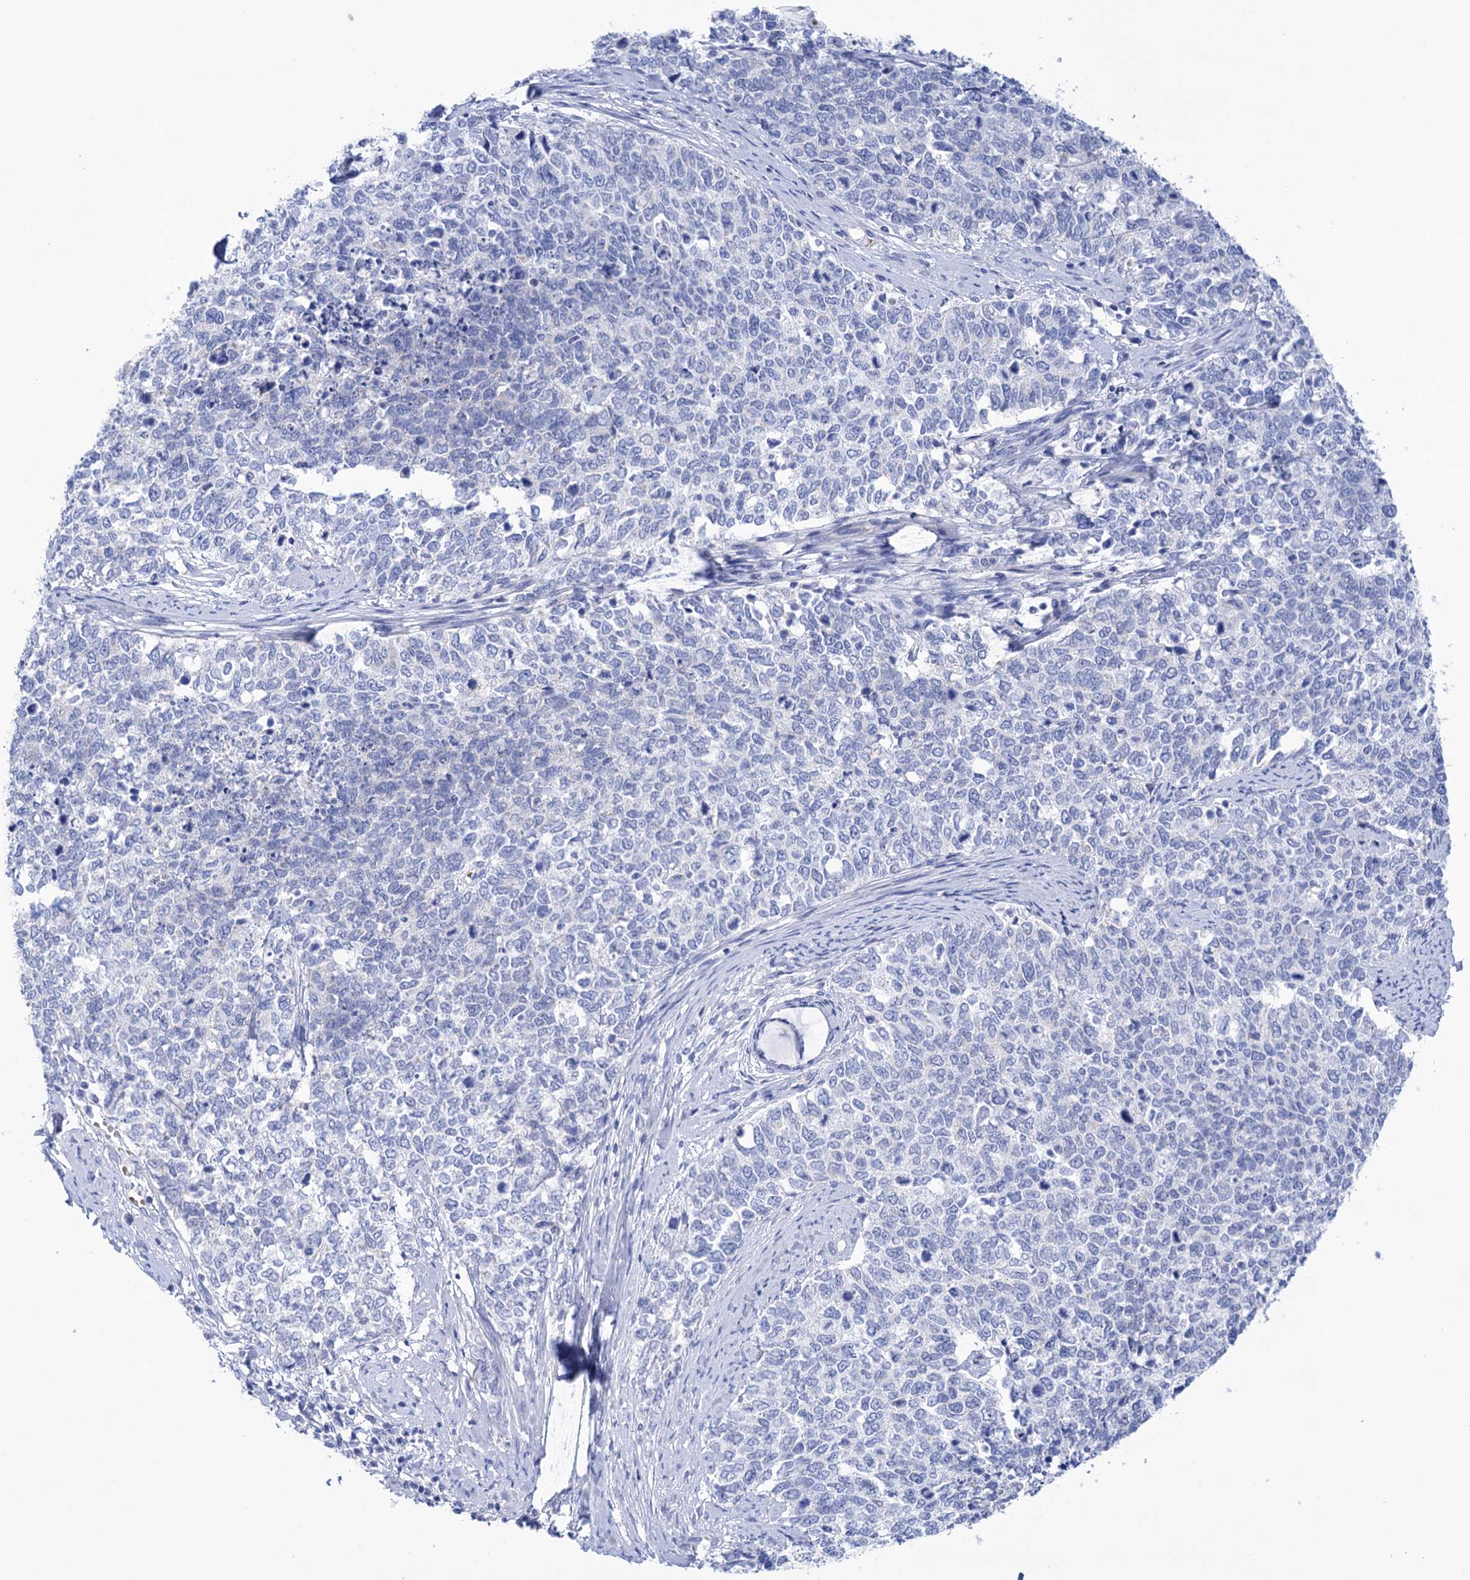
{"staining": {"intensity": "negative", "quantity": "none", "location": "none"}, "tissue": "cervical cancer", "cell_type": "Tumor cells", "image_type": "cancer", "snomed": [{"axis": "morphology", "description": "Squamous cell carcinoma, NOS"}, {"axis": "topography", "description": "Cervix"}], "caption": "Immunohistochemical staining of cervical cancer demonstrates no significant expression in tumor cells.", "gene": "YARS2", "patient": {"sex": "female", "age": 63}}